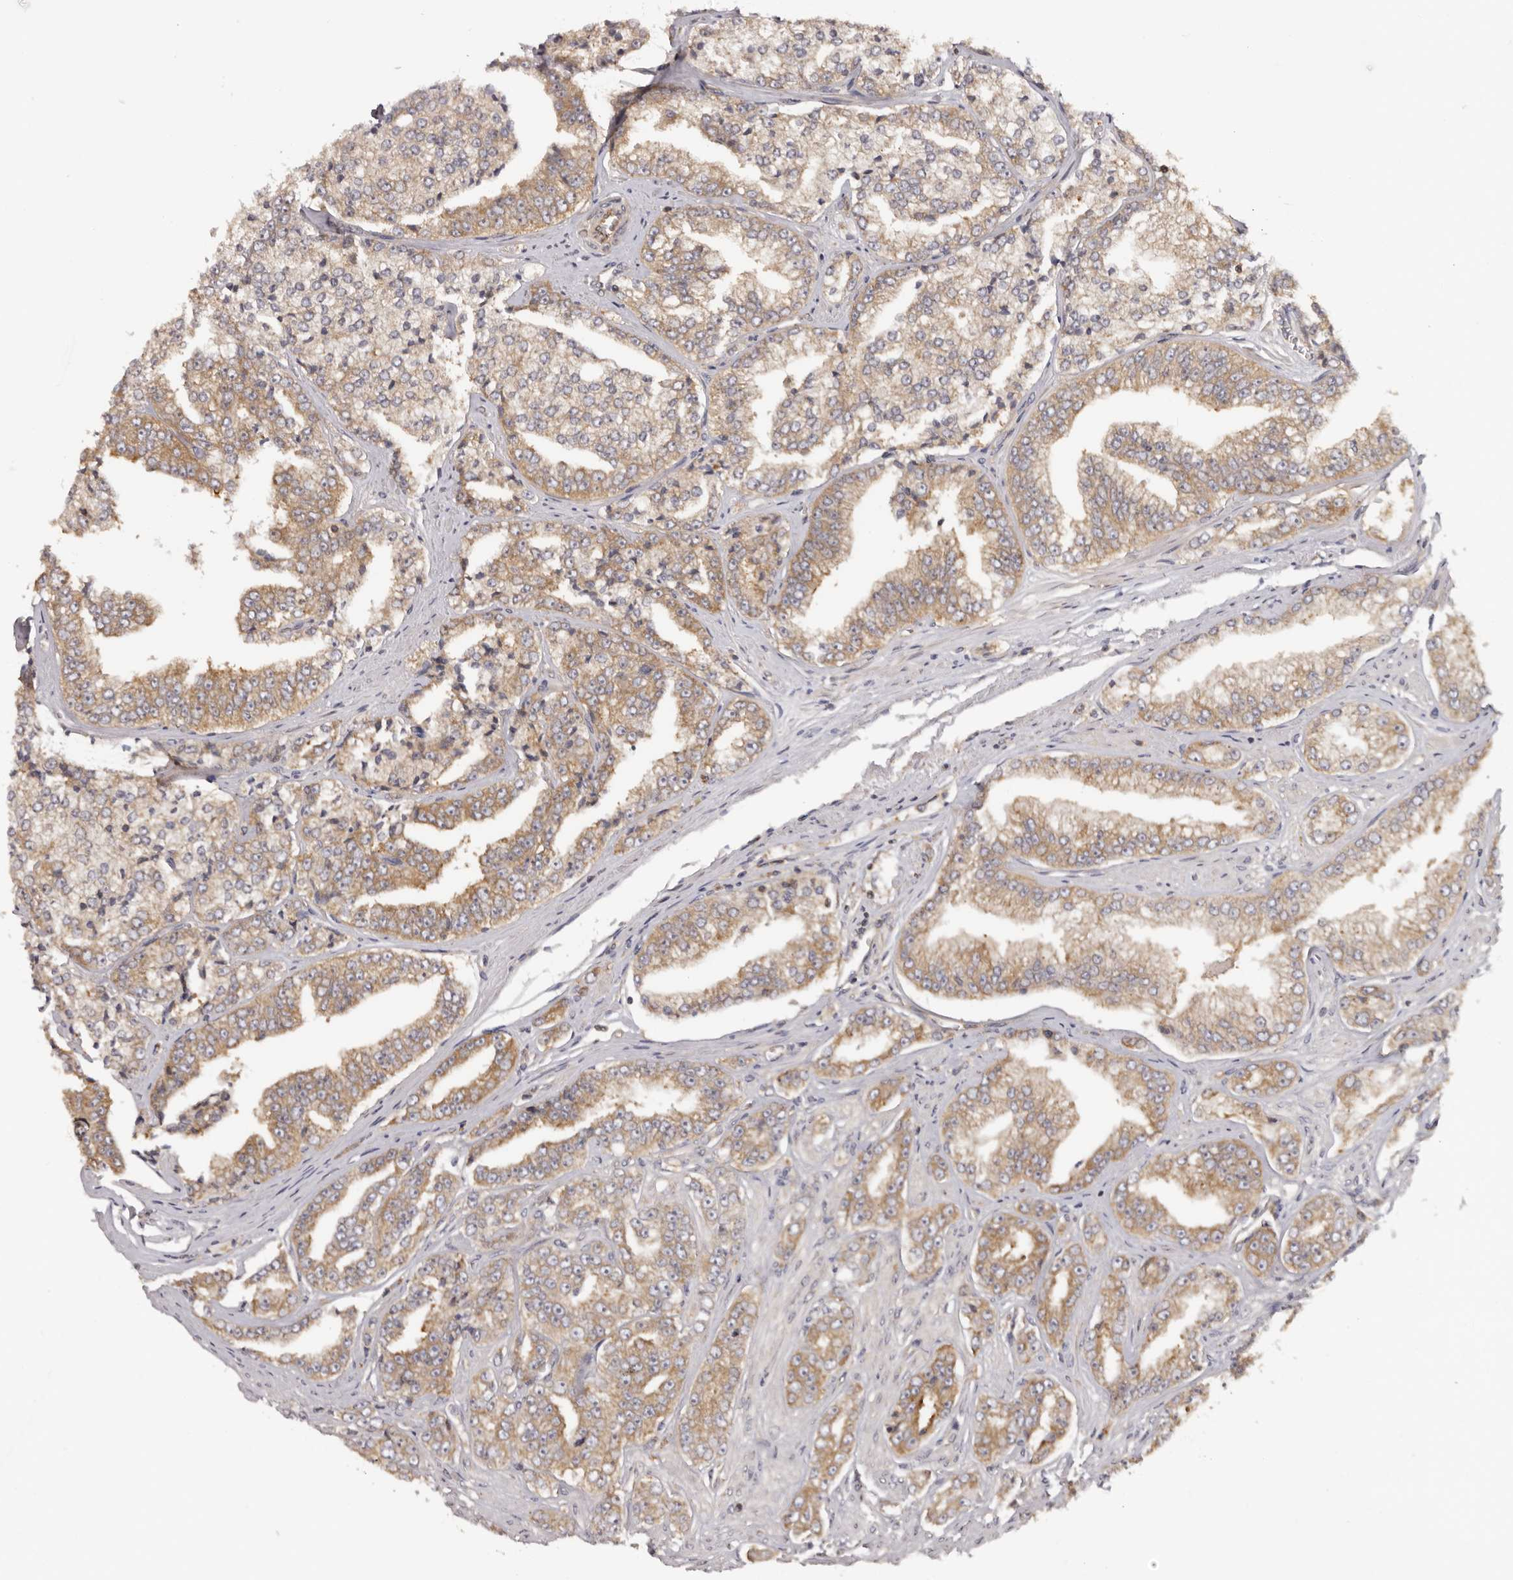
{"staining": {"intensity": "moderate", "quantity": "25%-75%", "location": "cytoplasmic/membranous"}, "tissue": "prostate cancer", "cell_type": "Tumor cells", "image_type": "cancer", "snomed": [{"axis": "morphology", "description": "Adenocarcinoma, High grade"}, {"axis": "topography", "description": "Prostate"}], "caption": "Immunohistochemistry micrograph of adenocarcinoma (high-grade) (prostate) stained for a protein (brown), which displays medium levels of moderate cytoplasmic/membranous expression in approximately 25%-75% of tumor cells.", "gene": "EEF1E1", "patient": {"sex": "male", "age": 71}}